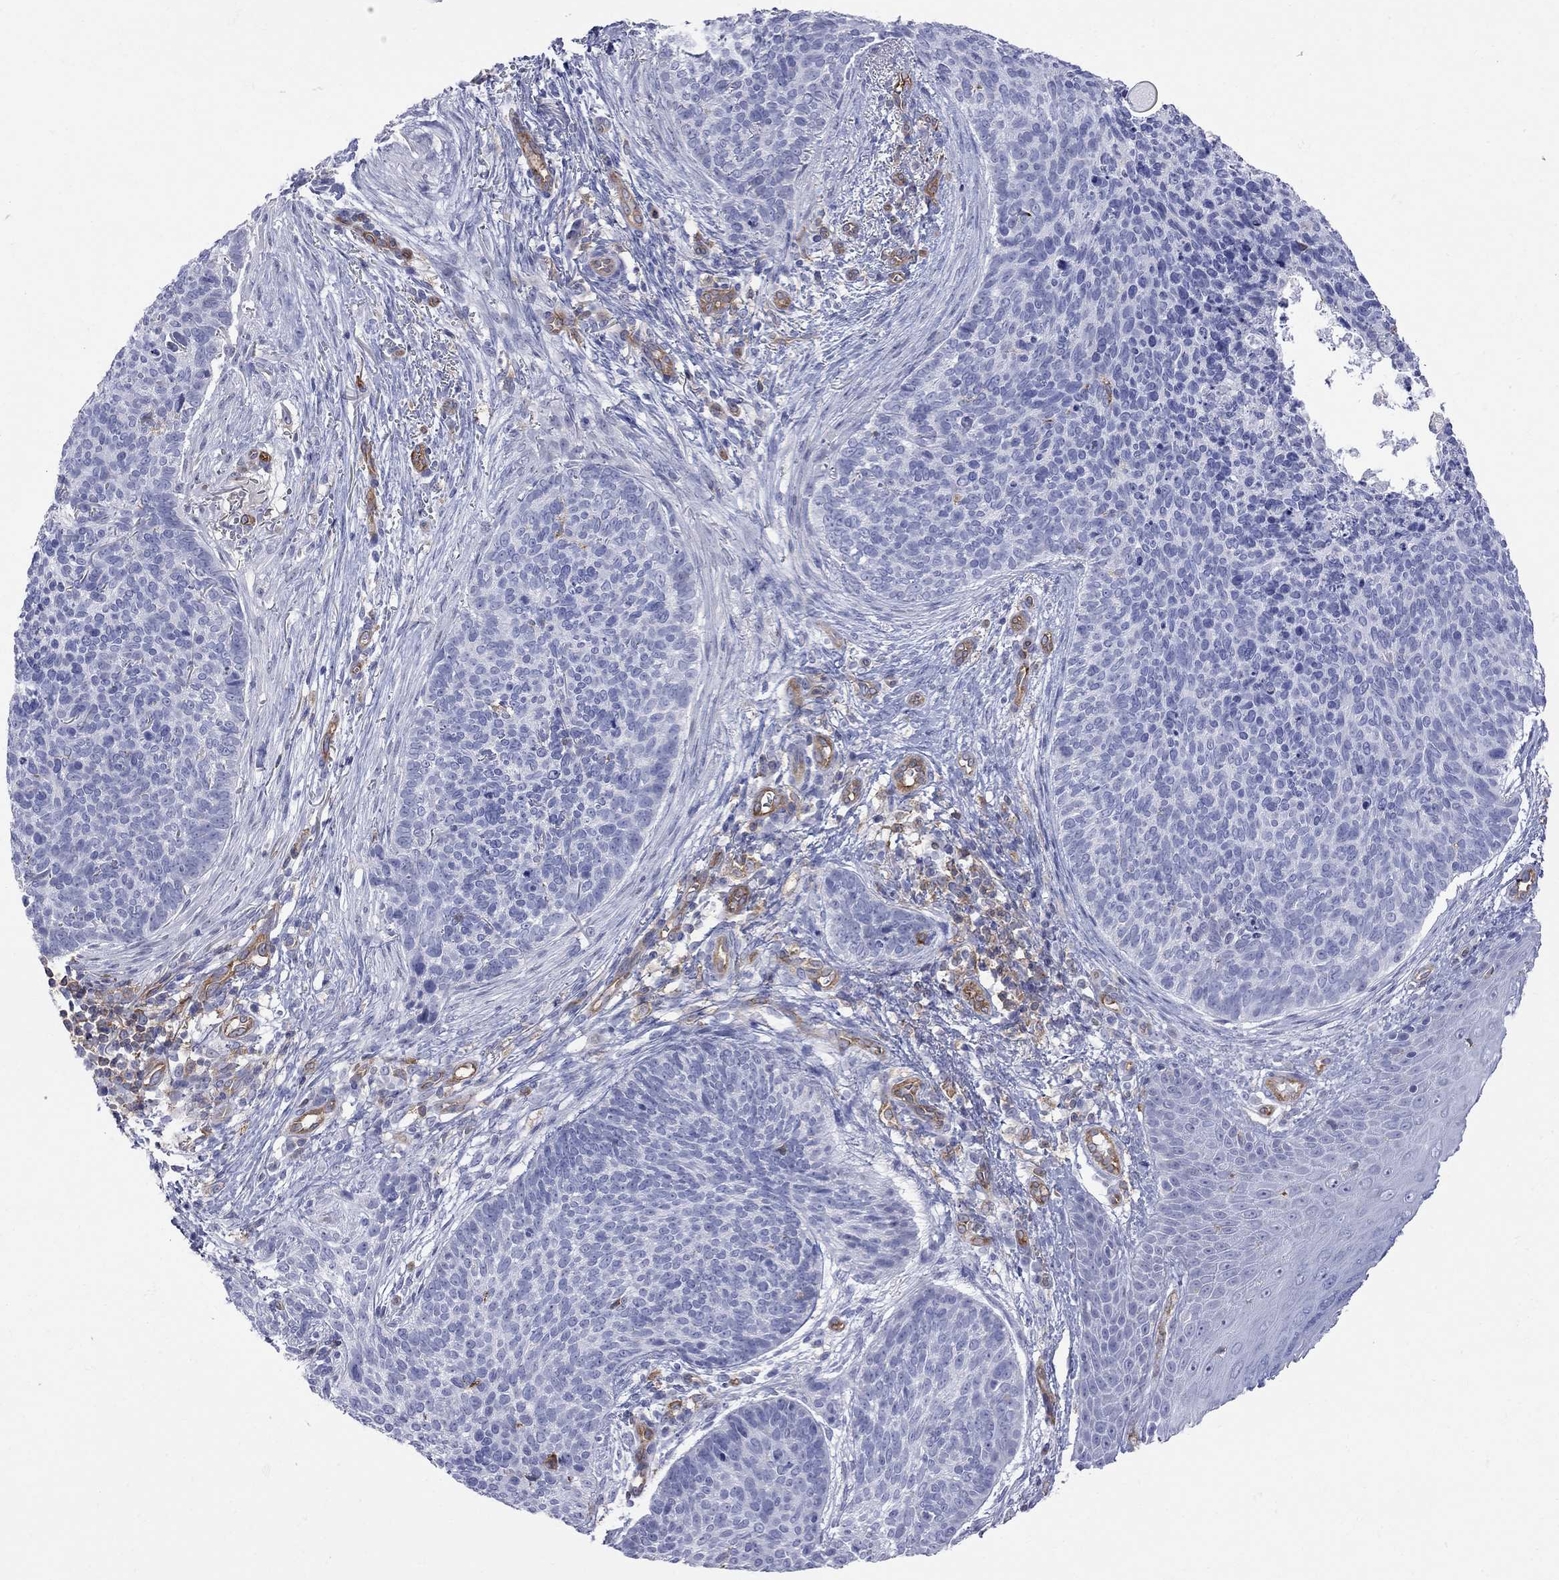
{"staining": {"intensity": "negative", "quantity": "none", "location": "none"}, "tissue": "skin cancer", "cell_type": "Tumor cells", "image_type": "cancer", "snomed": [{"axis": "morphology", "description": "Basal cell carcinoma"}, {"axis": "topography", "description": "Skin"}], "caption": "The micrograph demonstrates no significant staining in tumor cells of skin cancer.", "gene": "ABI3", "patient": {"sex": "male", "age": 64}}